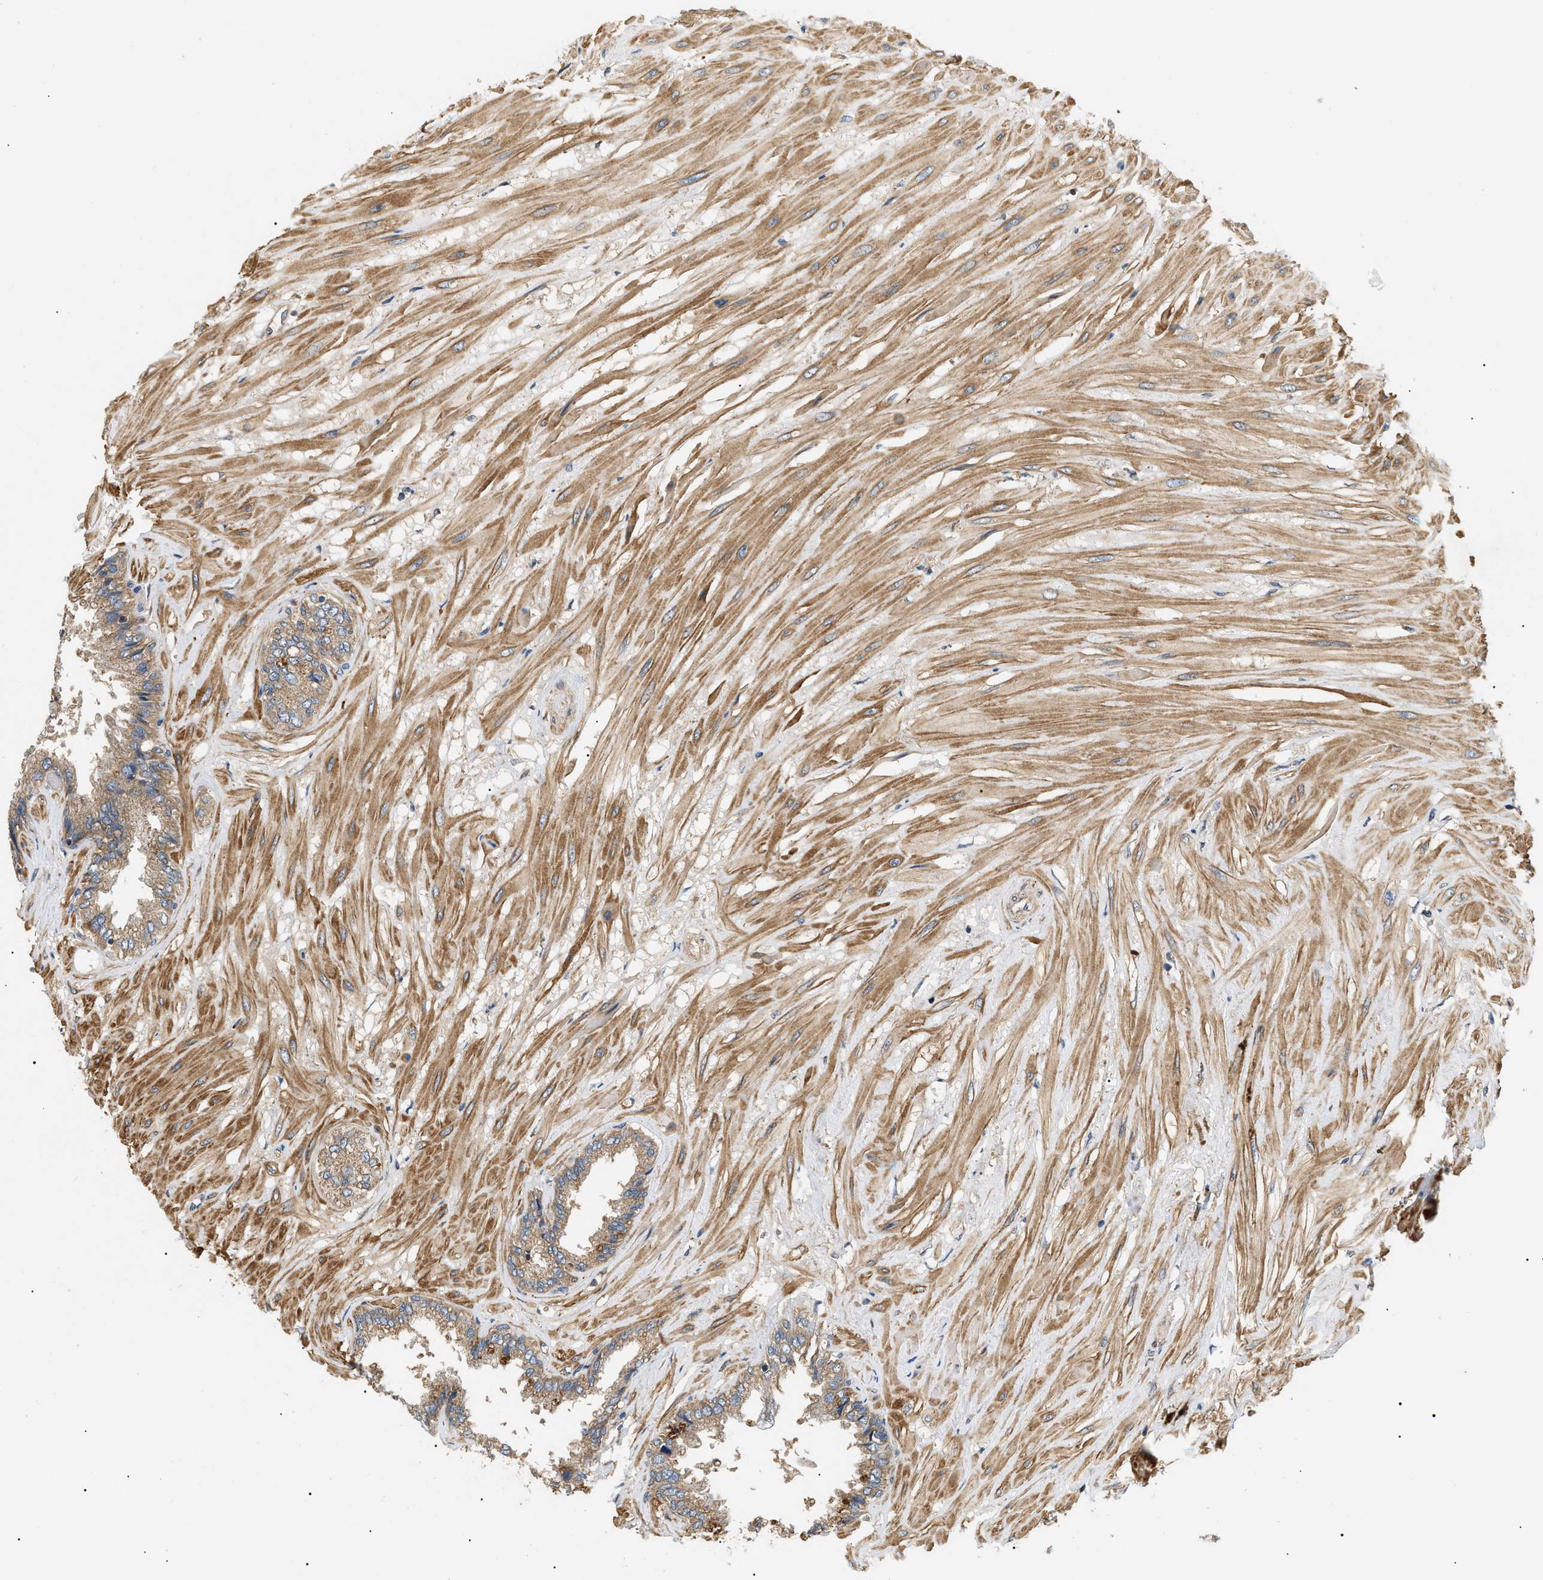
{"staining": {"intensity": "moderate", "quantity": ">75%", "location": "cytoplasmic/membranous"}, "tissue": "seminal vesicle", "cell_type": "Glandular cells", "image_type": "normal", "snomed": [{"axis": "morphology", "description": "Normal tissue, NOS"}, {"axis": "topography", "description": "Seminal veicle"}], "caption": "Protein staining exhibits moderate cytoplasmic/membranous expression in approximately >75% of glandular cells in normal seminal vesicle. The protein of interest is shown in brown color, while the nuclei are stained blue.", "gene": "PPM1B", "patient": {"sex": "male", "age": 46}}